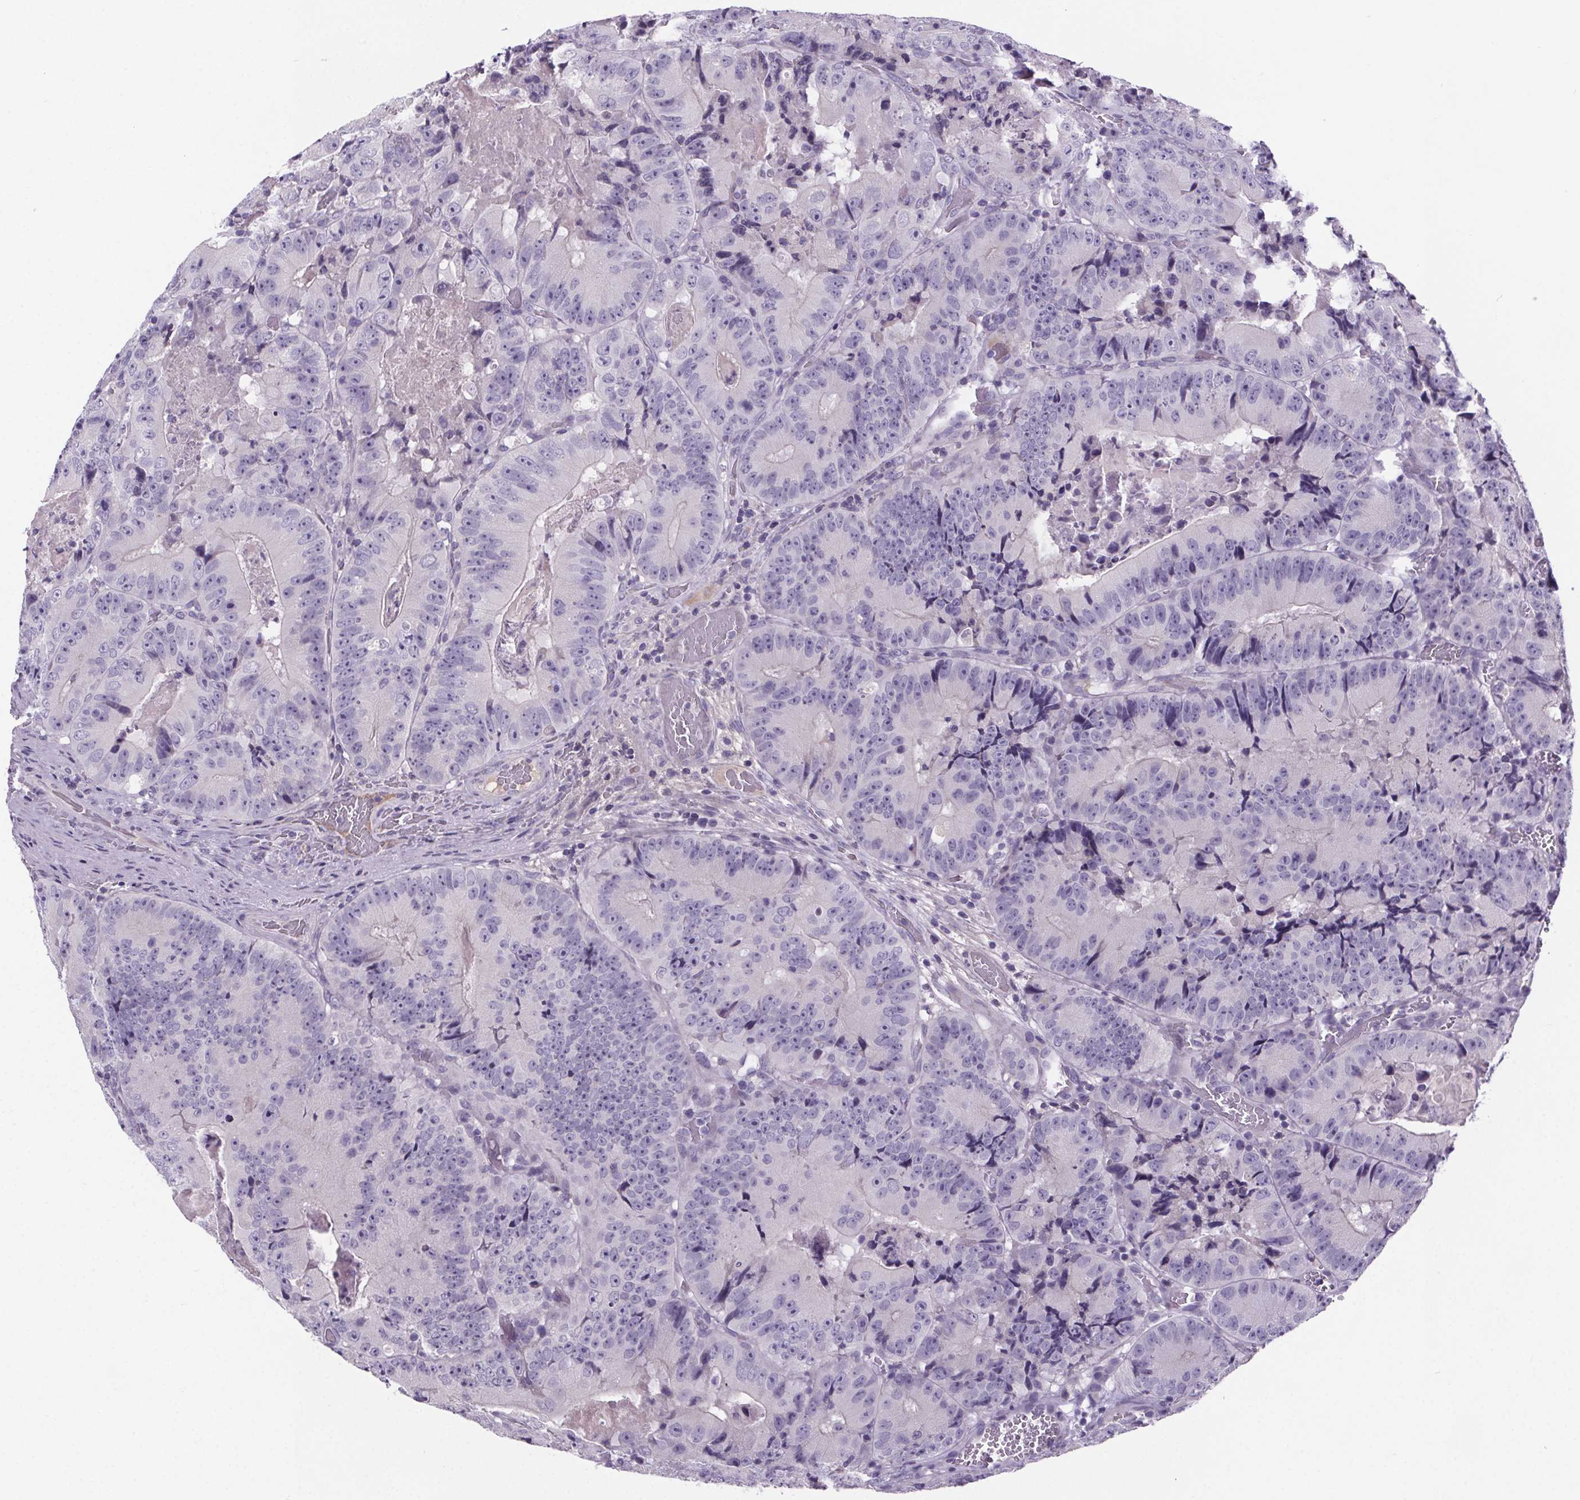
{"staining": {"intensity": "negative", "quantity": "none", "location": "none"}, "tissue": "colorectal cancer", "cell_type": "Tumor cells", "image_type": "cancer", "snomed": [{"axis": "morphology", "description": "Adenocarcinoma, NOS"}, {"axis": "topography", "description": "Colon"}], "caption": "Micrograph shows no significant protein expression in tumor cells of colorectal cancer (adenocarcinoma).", "gene": "CUBN", "patient": {"sex": "female", "age": 86}}